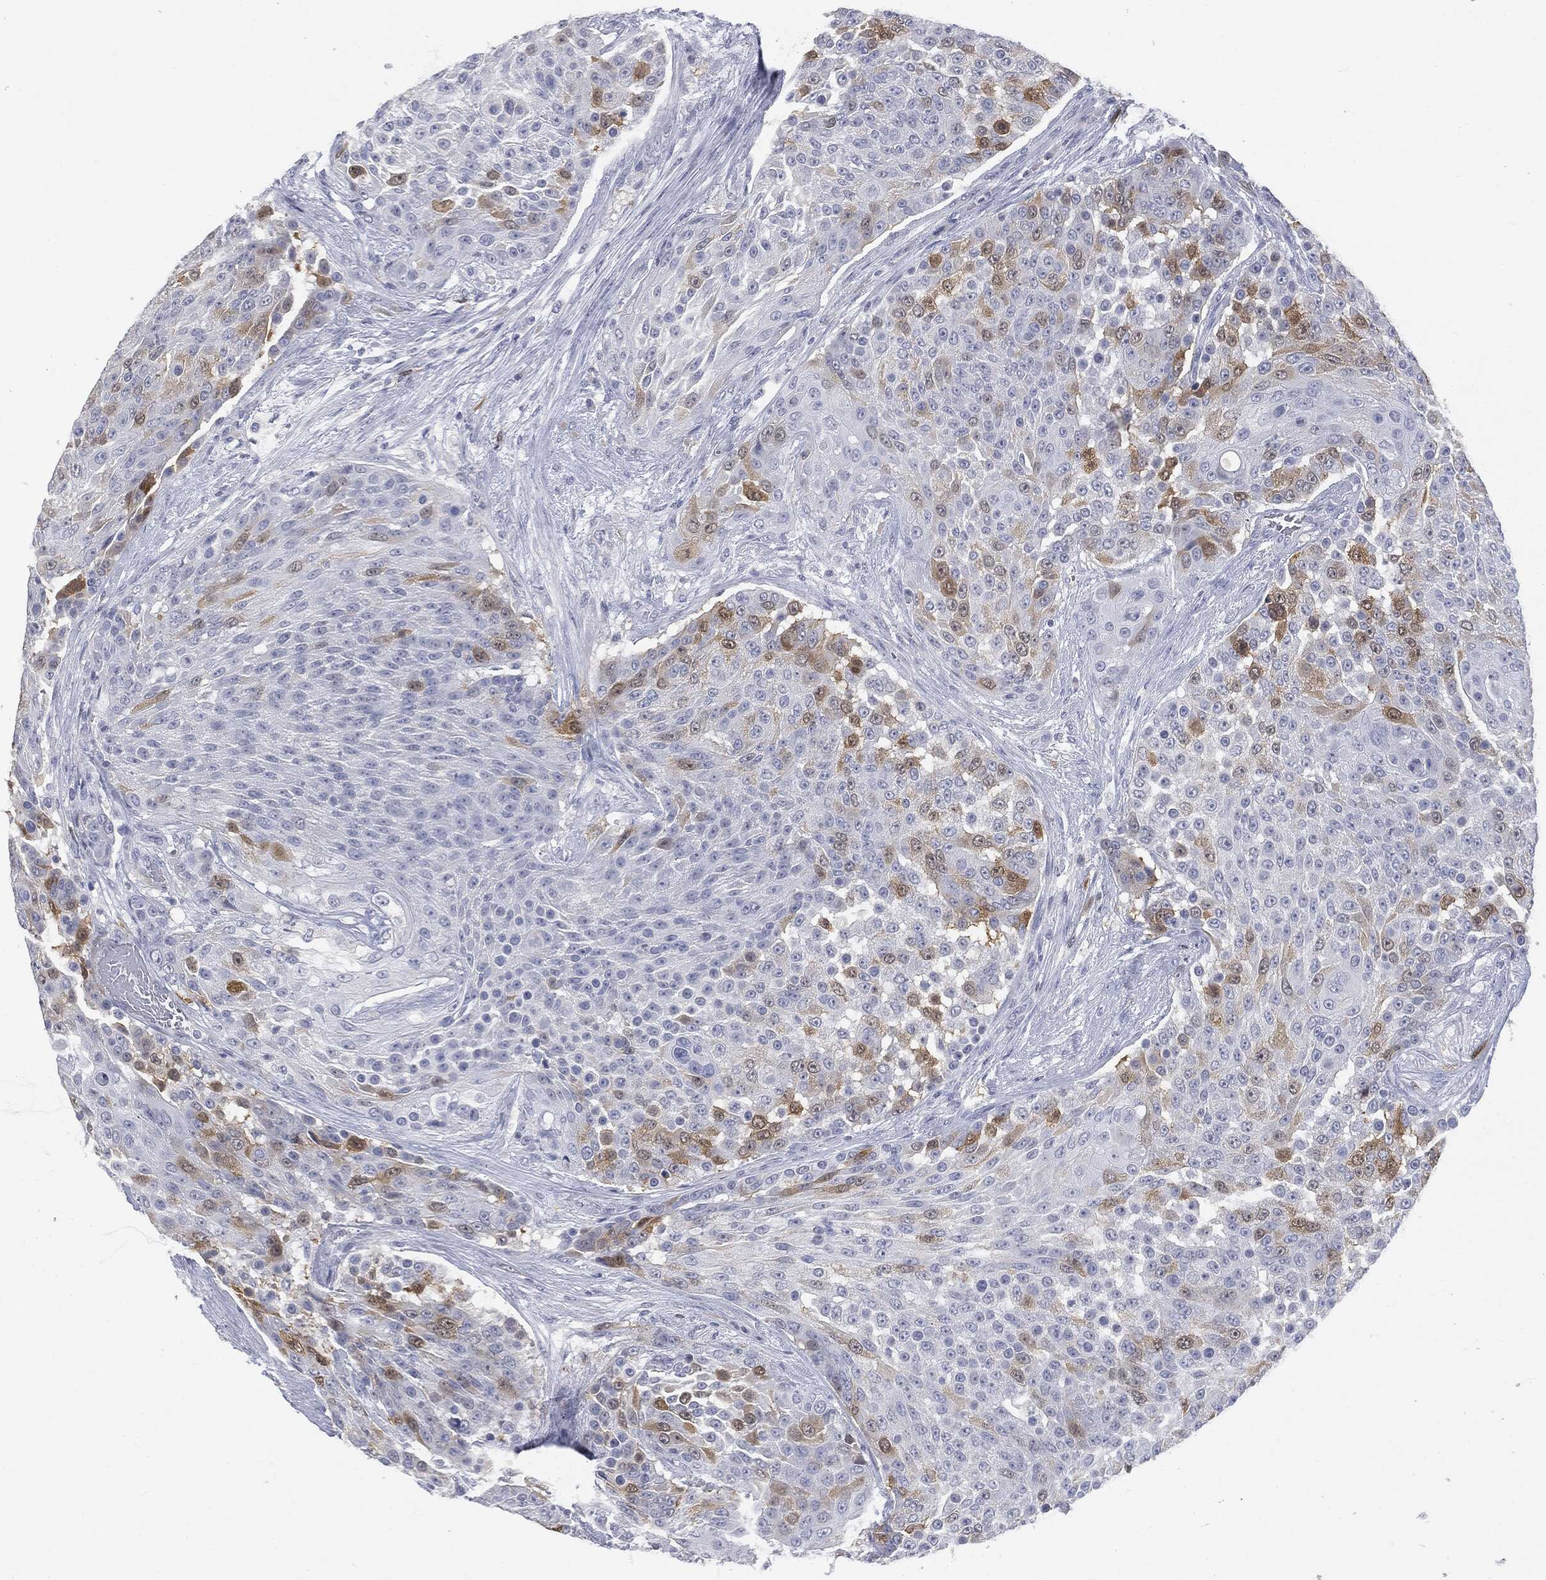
{"staining": {"intensity": "moderate", "quantity": "<25%", "location": "cytoplasmic/membranous"}, "tissue": "urothelial cancer", "cell_type": "Tumor cells", "image_type": "cancer", "snomed": [{"axis": "morphology", "description": "Urothelial carcinoma, High grade"}, {"axis": "topography", "description": "Urinary bladder"}], "caption": "Brown immunohistochemical staining in urothelial cancer demonstrates moderate cytoplasmic/membranous positivity in approximately <25% of tumor cells. Nuclei are stained in blue.", "gene": "UBE2C", "patient": {"sex": "female", "age": 63}}